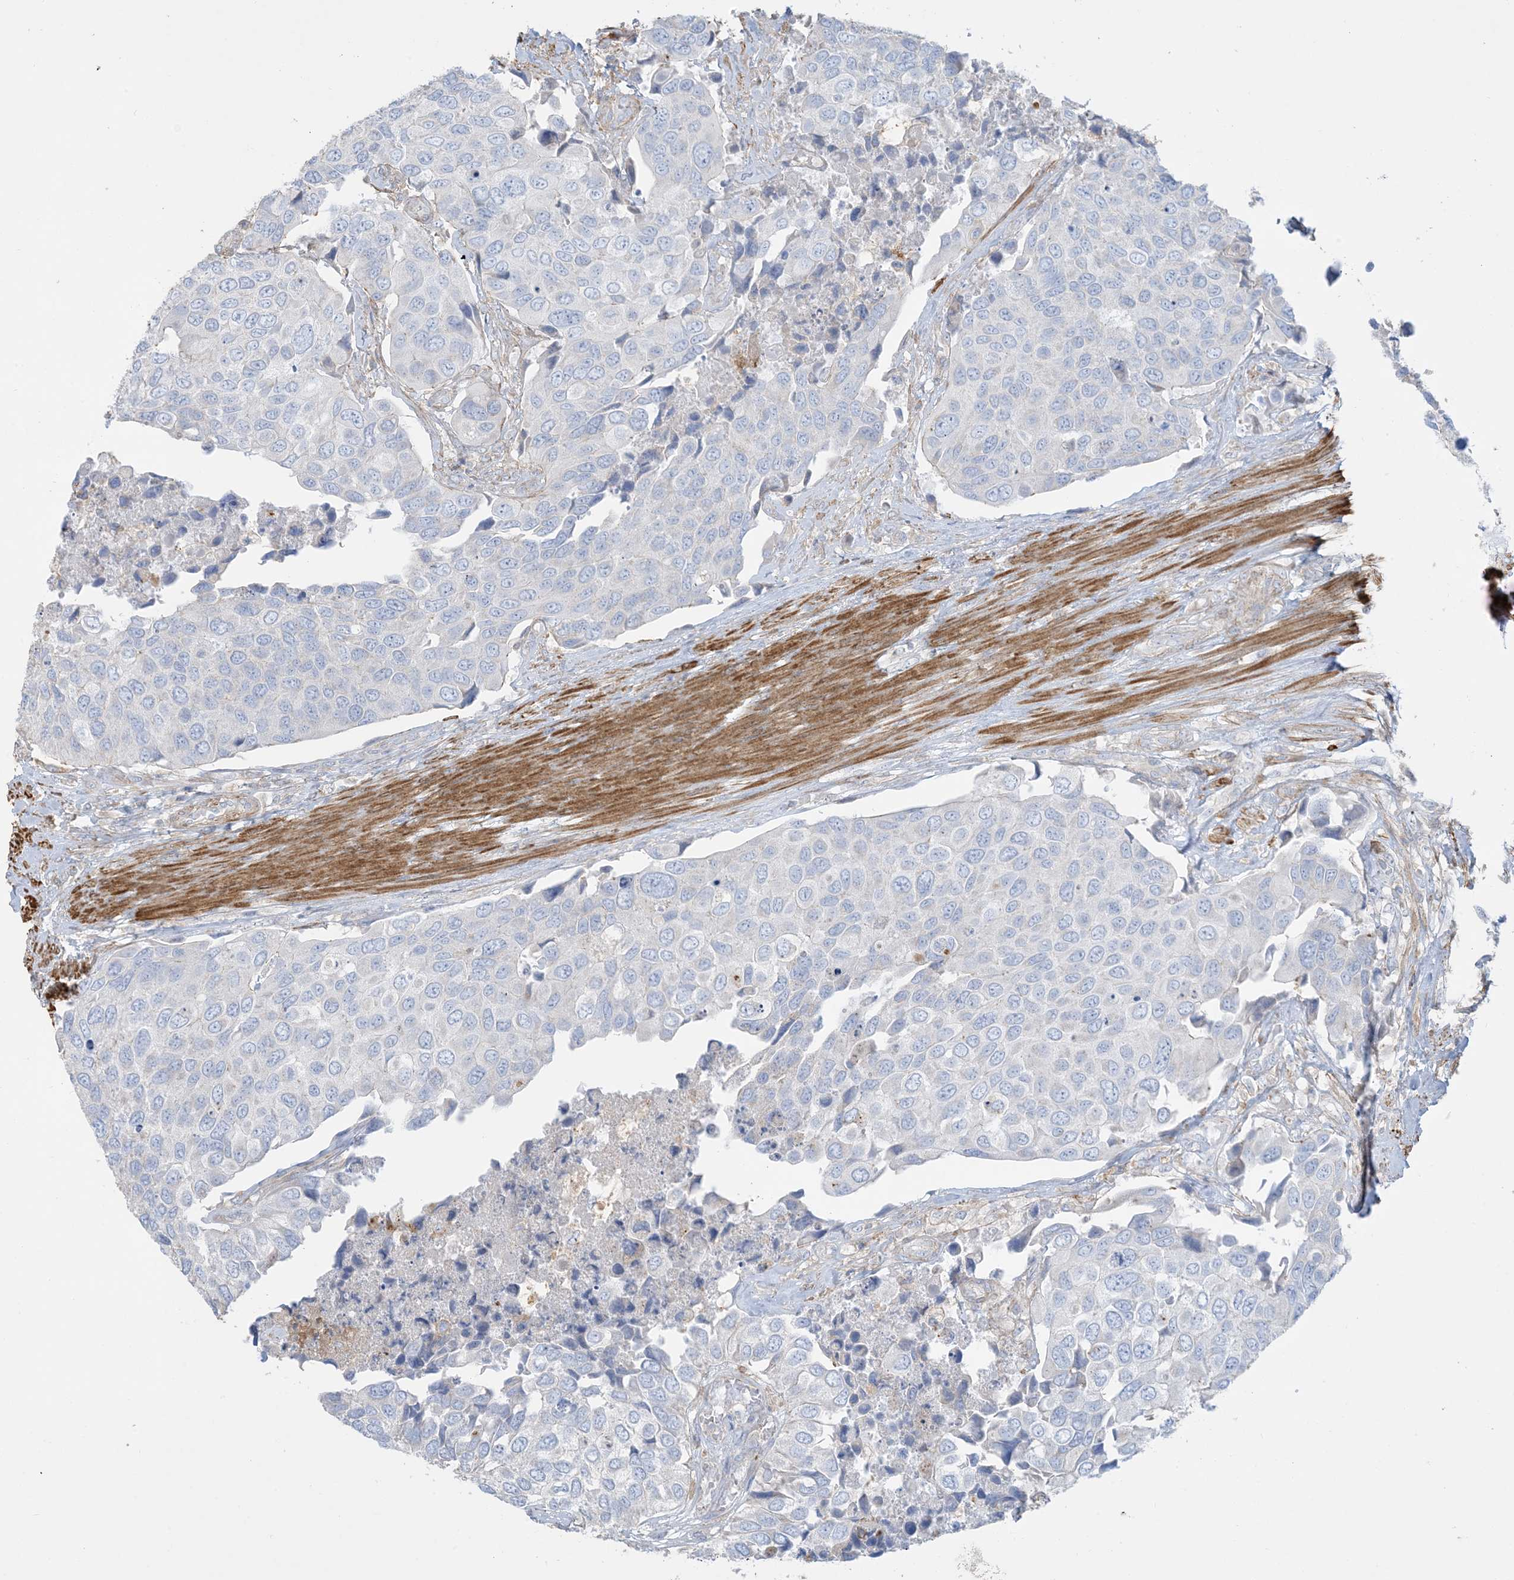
{"staining": {"intensity": "negative", "quantity": "none", "location": "none"}, "tissue": "urothelial cancer", "cell_type": "Tumor cells", "image_type": "cancer", "snomed": [{"axis": "morphology", "description": "Urothelial carcinoma, High grade"}, {"axis": "topography", "description": "Urinary bladder"}], "caption": "An immunohistochemistry micrograph of urothelial carcinoma (high-grade) is shown. There is no staining in tumor cells of urothelial carcinoma (high-grade).", "gene": "GTF3C2", "patient": {"sex": "male", "age": 74}}